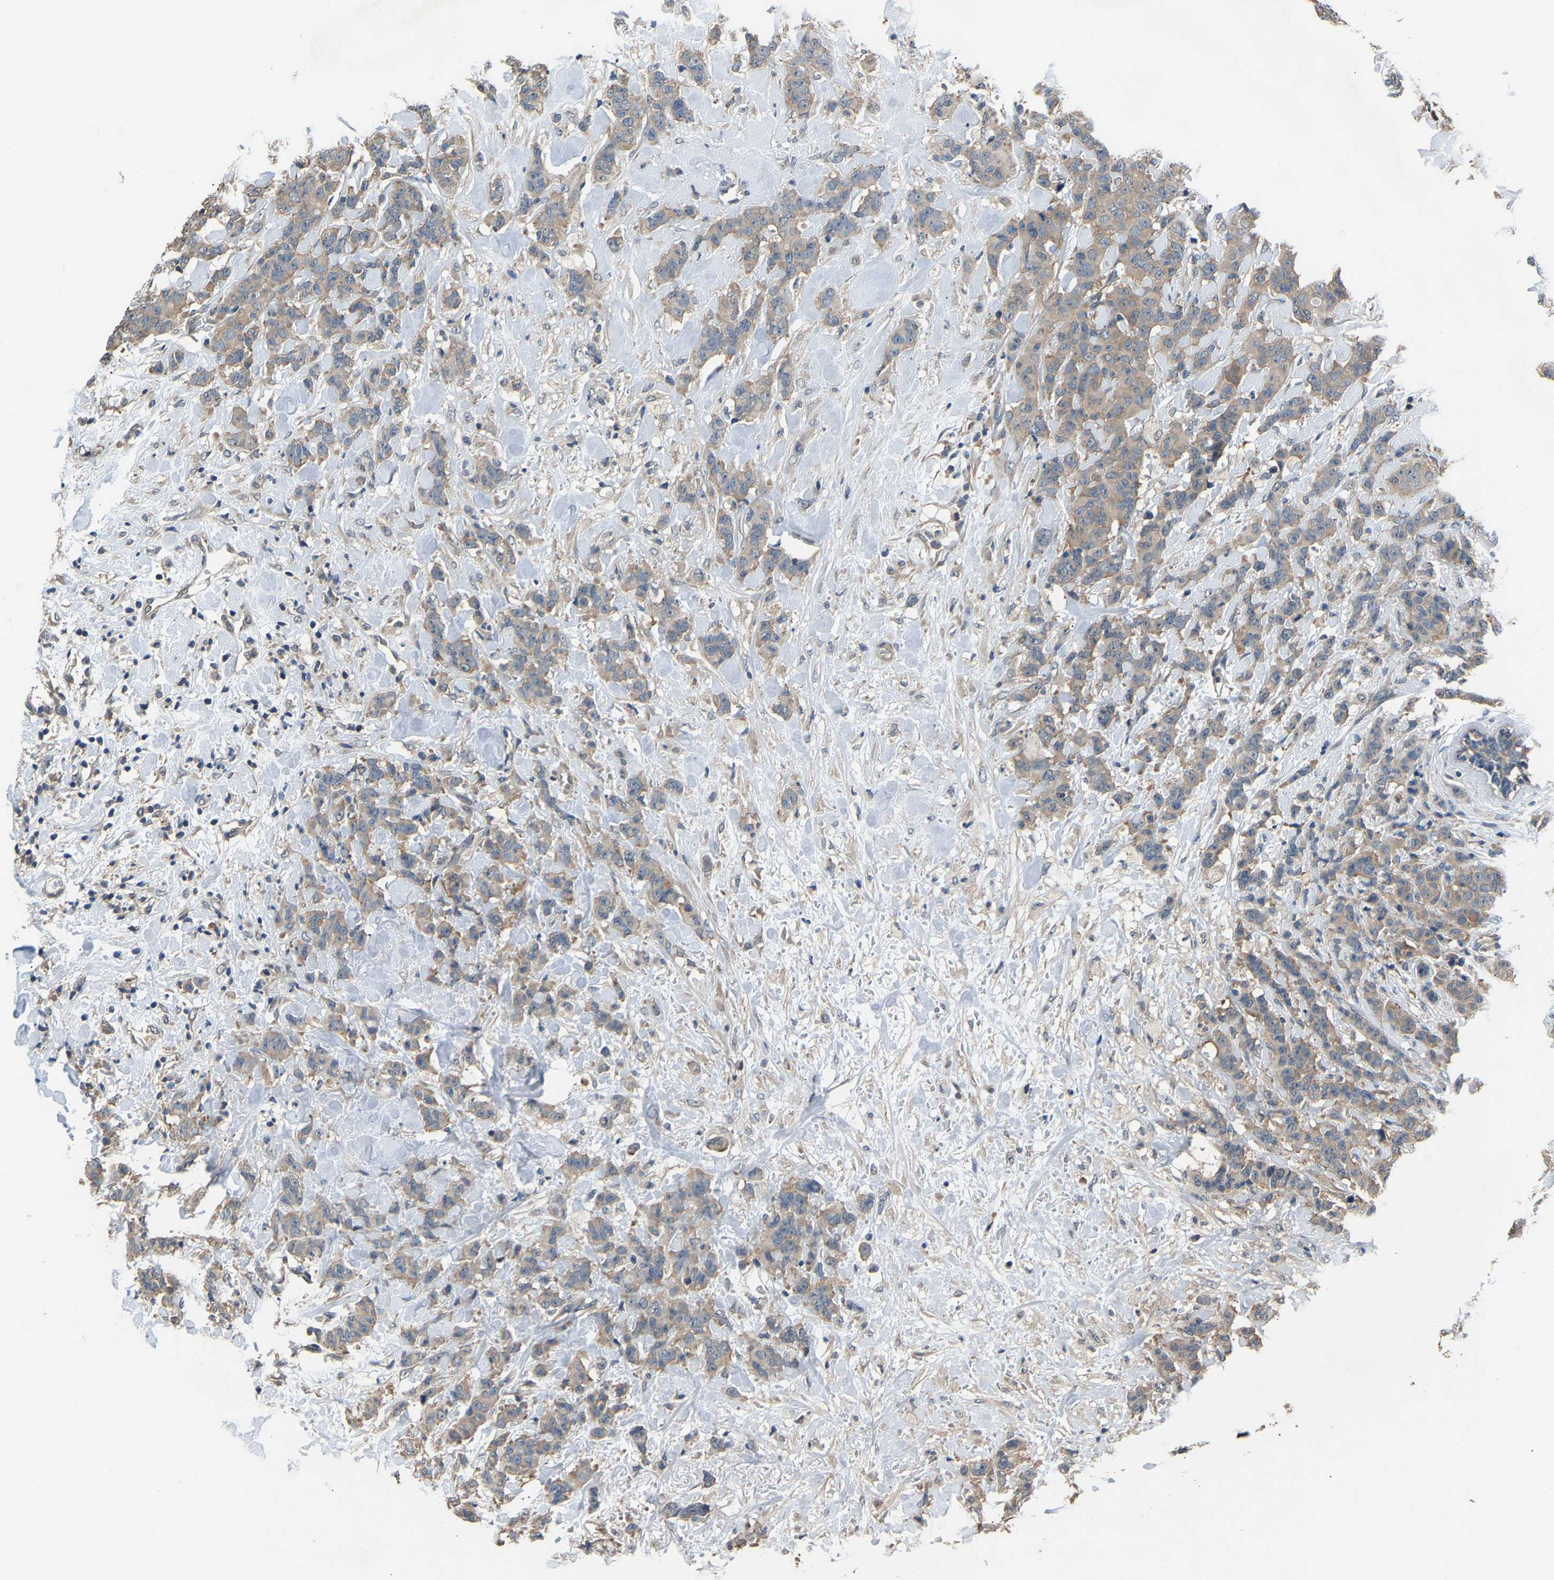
{"staining": {"intensity": "weak", "quantity": "25%-75%", "location": "cytoplasmic/membranous"}, "tissue": "breast cancer", "cell_type": "Tumor cells", "image_type": "cancer", "snomed": [{"axis": "morphology", "description": "Normal tissue, NOS"}, {"axis": "morphology", "description": "Duct carcinoma"}, {"axis": "topography", "description": "Breast"}], "caption": "DAB immunohistochemical staining of breast cancer reveals weak cytoplasmic/membranous protein expression in approximately 25%-75% of tumor cells.", "gene": "ABCC9", "patient": {"sex": "female", "age": 40}}